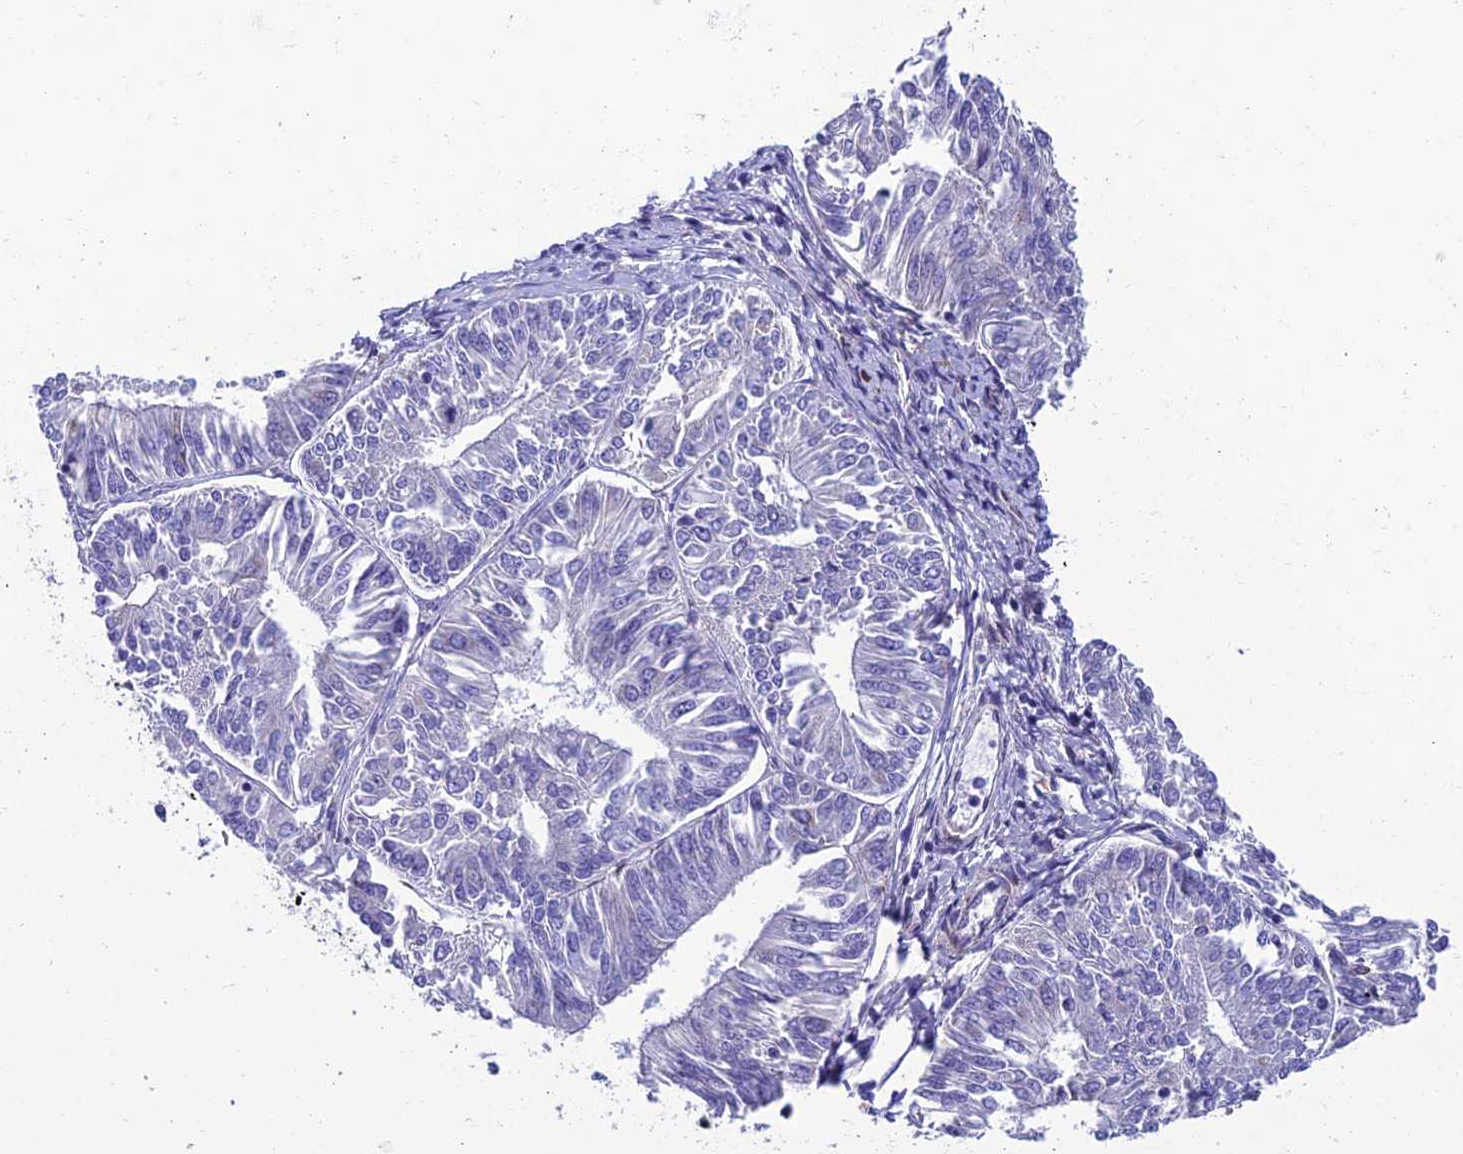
{"staining": {"intensity": "negative", "quantity": "none", "location": "none"}, "tissue": "endometrial cancer", "cell_type": "Tumor cells", "image_type": "cancer", "snomed": [{"axis": "morphology", "description": "Adenocarcinoma, NOS"}, {"axis": "topography", "description": "Endometrium"}], "caption": "Photomicrograph shows no protein staining in tumor cells of endometrial cancer (adenocarcinoma) tissue.", "gene": "MACIR", "patient": {"sex": "female", "age": 58}}